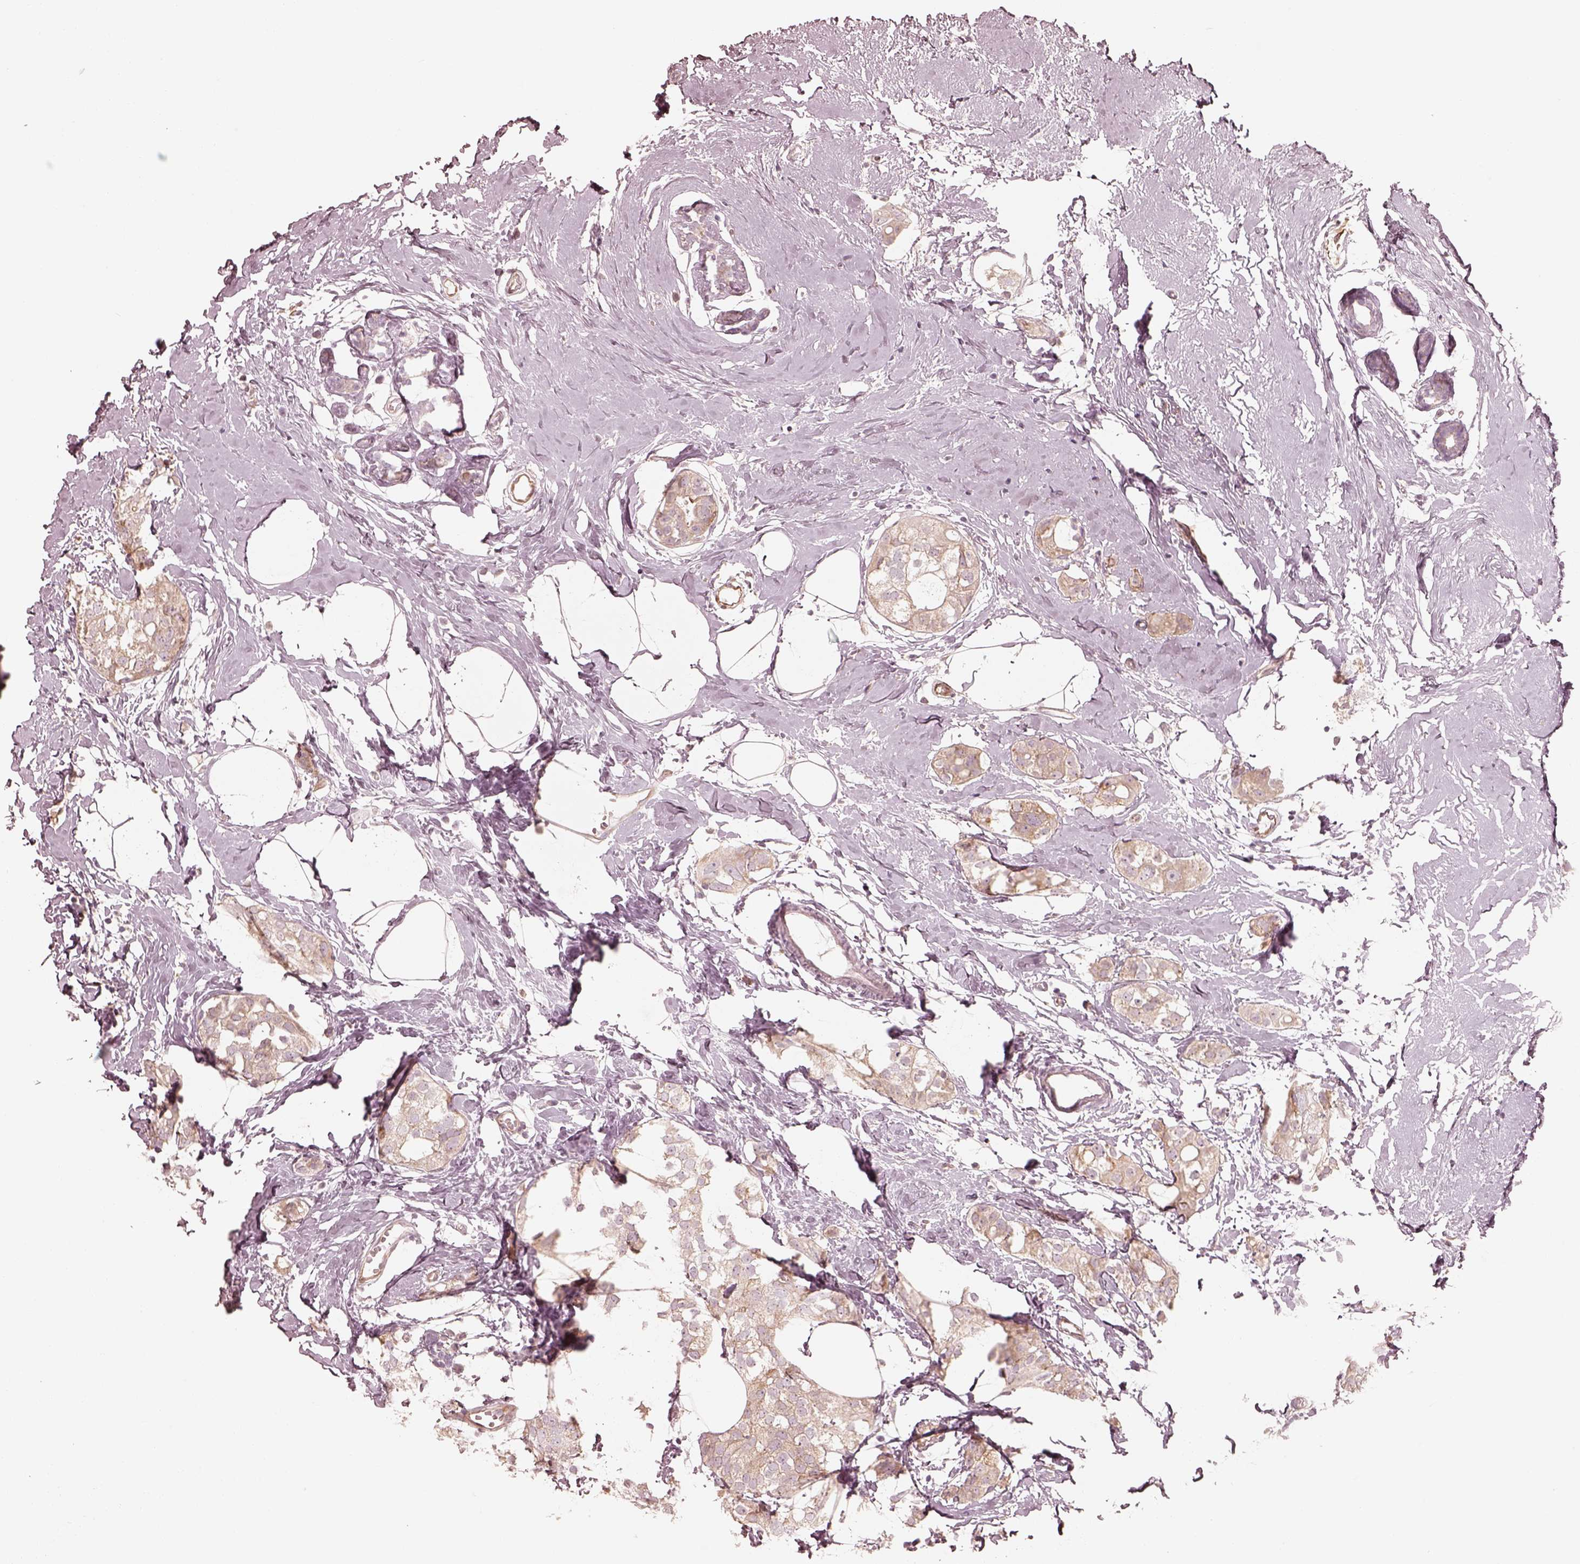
{"staining": {"intensity": "weak", "quantity": "25%-75%", "location": "cytoplasmic/membranous"}, "tissue": "breast cancer", "cell_type": "Tumor cells", "image_type": "cancer", "snomed": [{"axis": "morphology", "description": "Duct carcinoma"}, {"axis": "topography", "description": "Breast"}], "caption": "Tumor cells exhibit weak cytoplasmic/membranous staining in approximately 25%-75% of cells in breast cancer.", "gene": "RAB3C", "patient": {"sex": "female", "age": 40}}